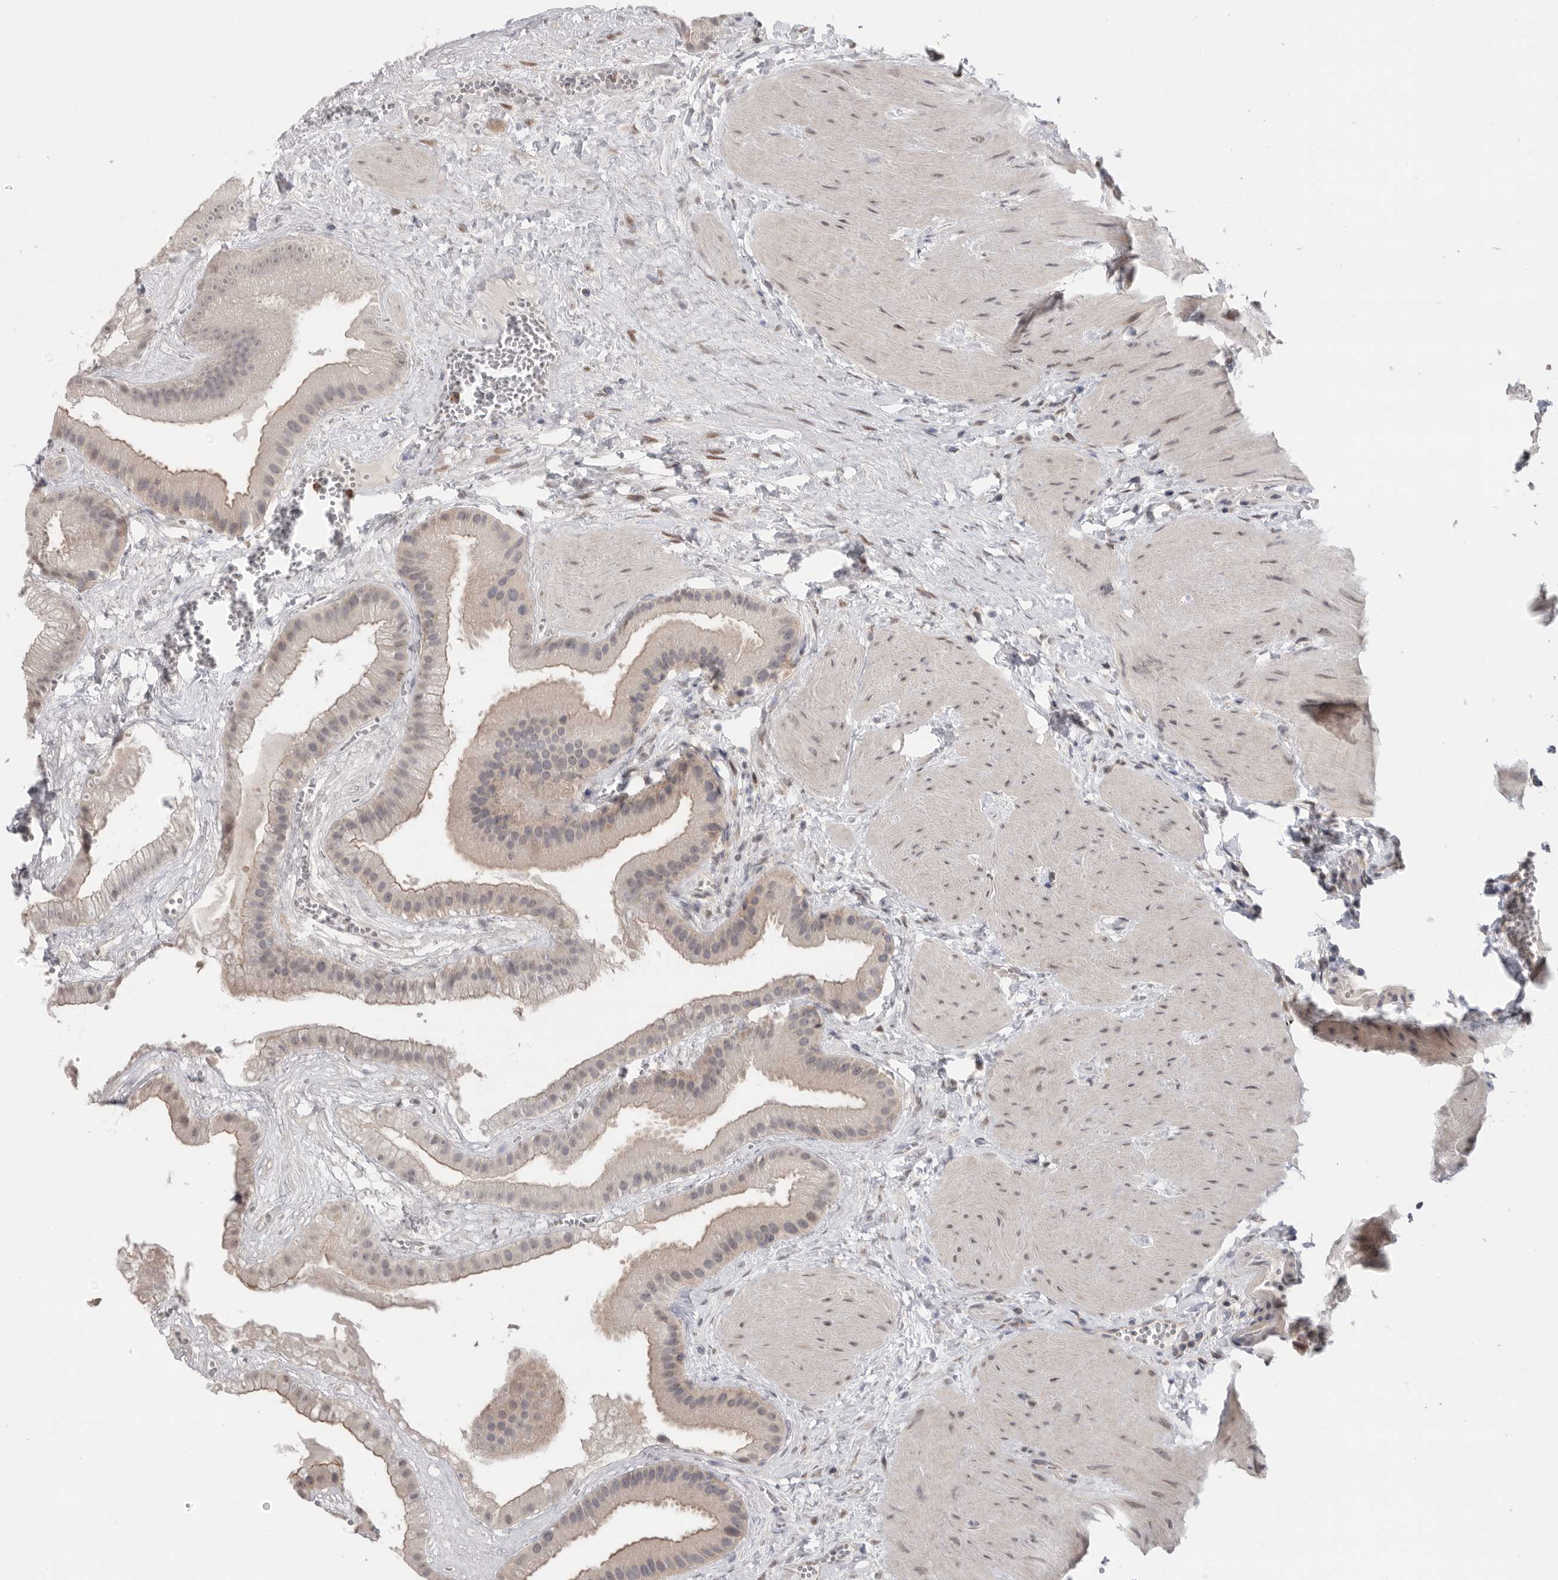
{"staining": {"intensity": "moderate", "quantity": "25%-75%", "location": "cytoplasmic/membranous"}, "tissue": "gallbladder", "cell_type": "Glandular cells", "image_type": "normal", "snomed": [{"axis": "morphology", "description": "Normal tissue, NOS"}, {"axis": "topography", "description": "Gallbladder"}], "caption": "Gallbladder stained with a brown dye reveals moderate cytoplasmic/membranous positive staining in approximately 25%-75% of glandular cells.", "gene": "KLK5", "patient": {"sex": "male", "age": 55}}